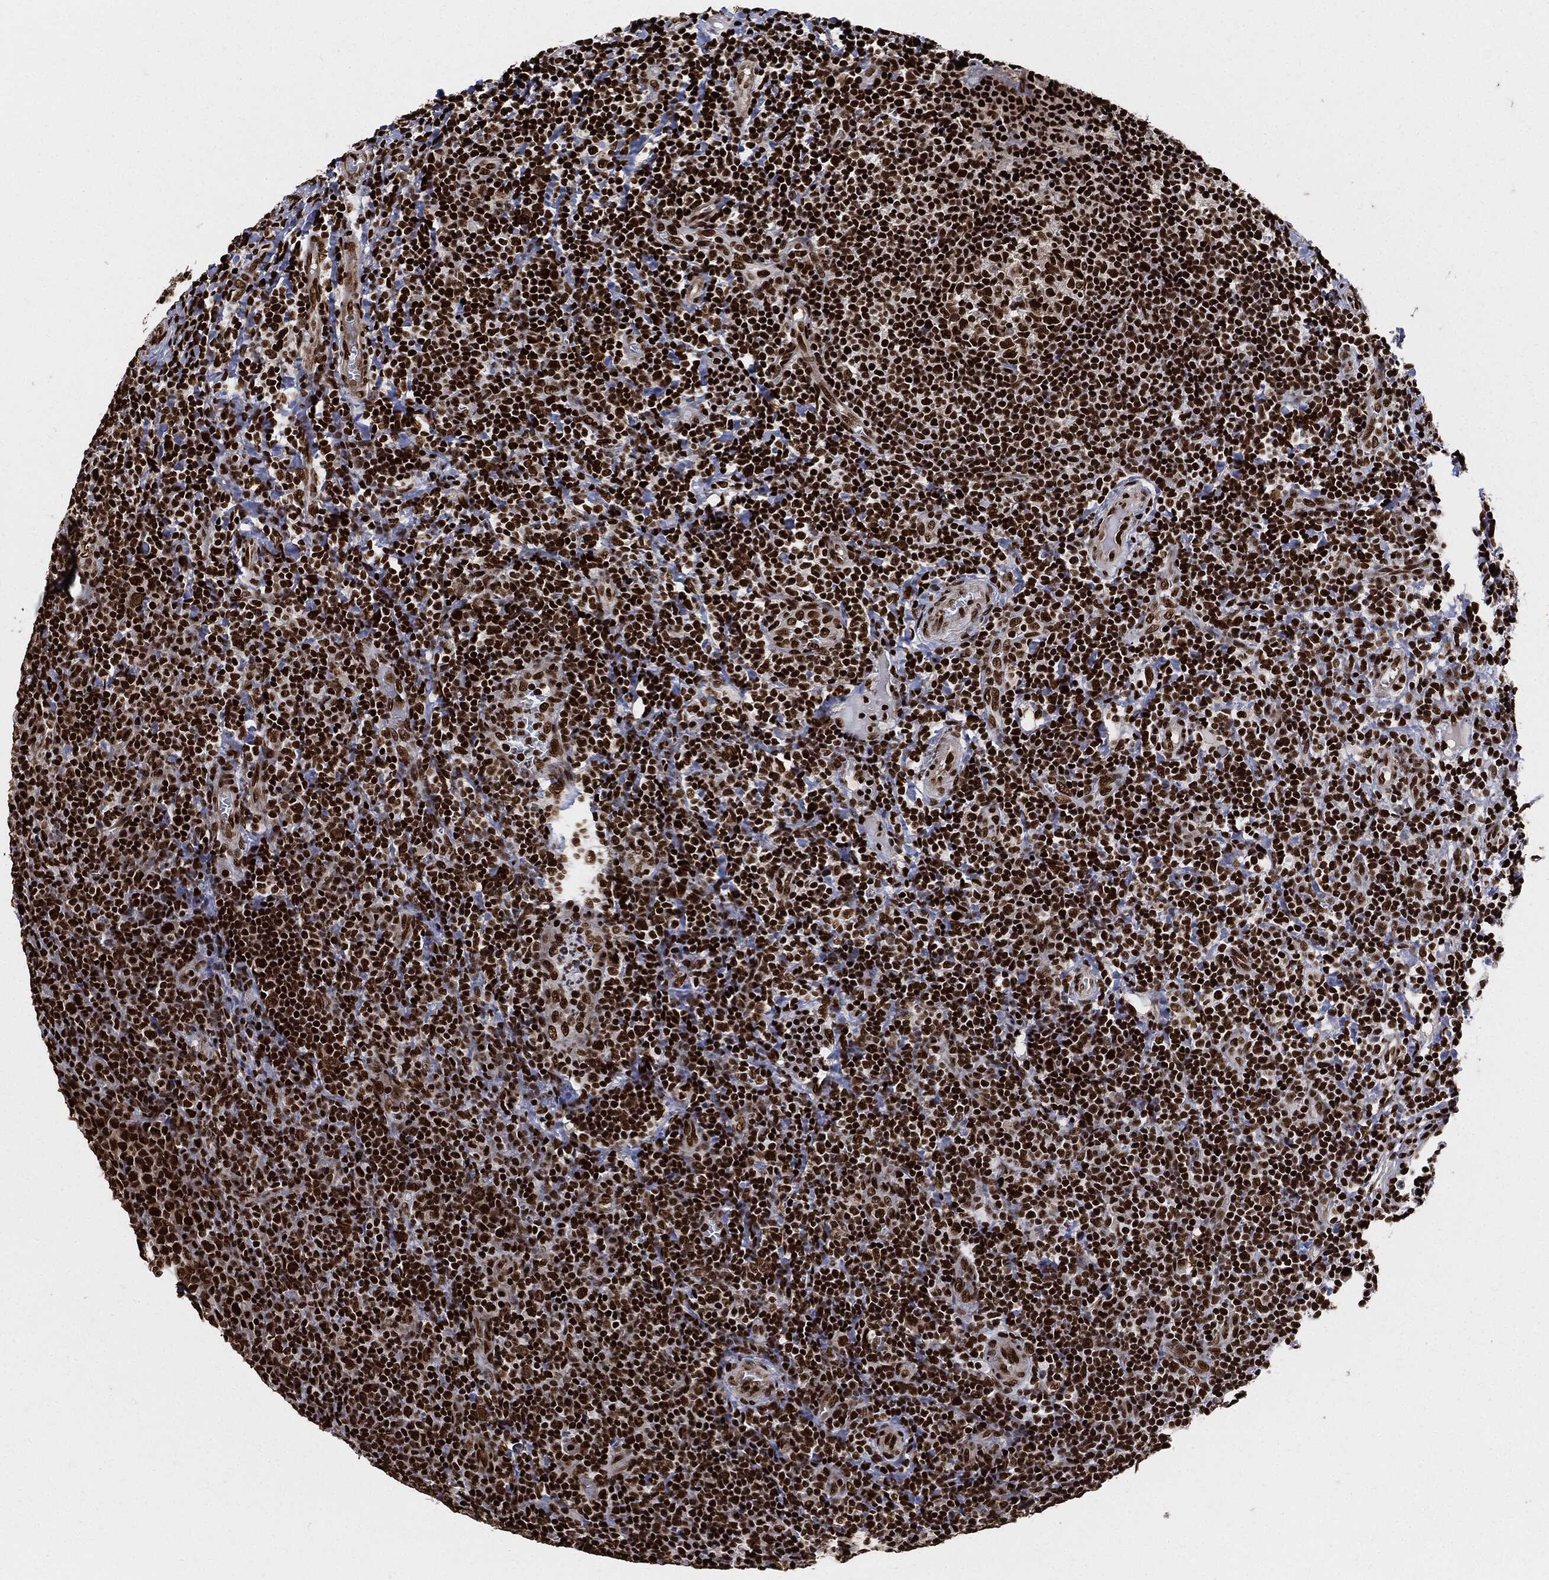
{"staining": {"intensity": "strong", "quantity": ">75%", "location": "nuclear"}, "tissue": "tonsil", "cell_type": "Germinal center cells", "image_type": "normal", "snomed": [{"axis": "morphology", "description": "Normal tissue, NOS"}, {"axis": "topography", "description": "Tonsil"}], "caption": "Immunohistochemical staining of benign human tonsil displays strong nuclear protein positivity in about >75% of germinal center cells.", "gene": "RECQL", "patient": {"sex": "female", "age": 5}}